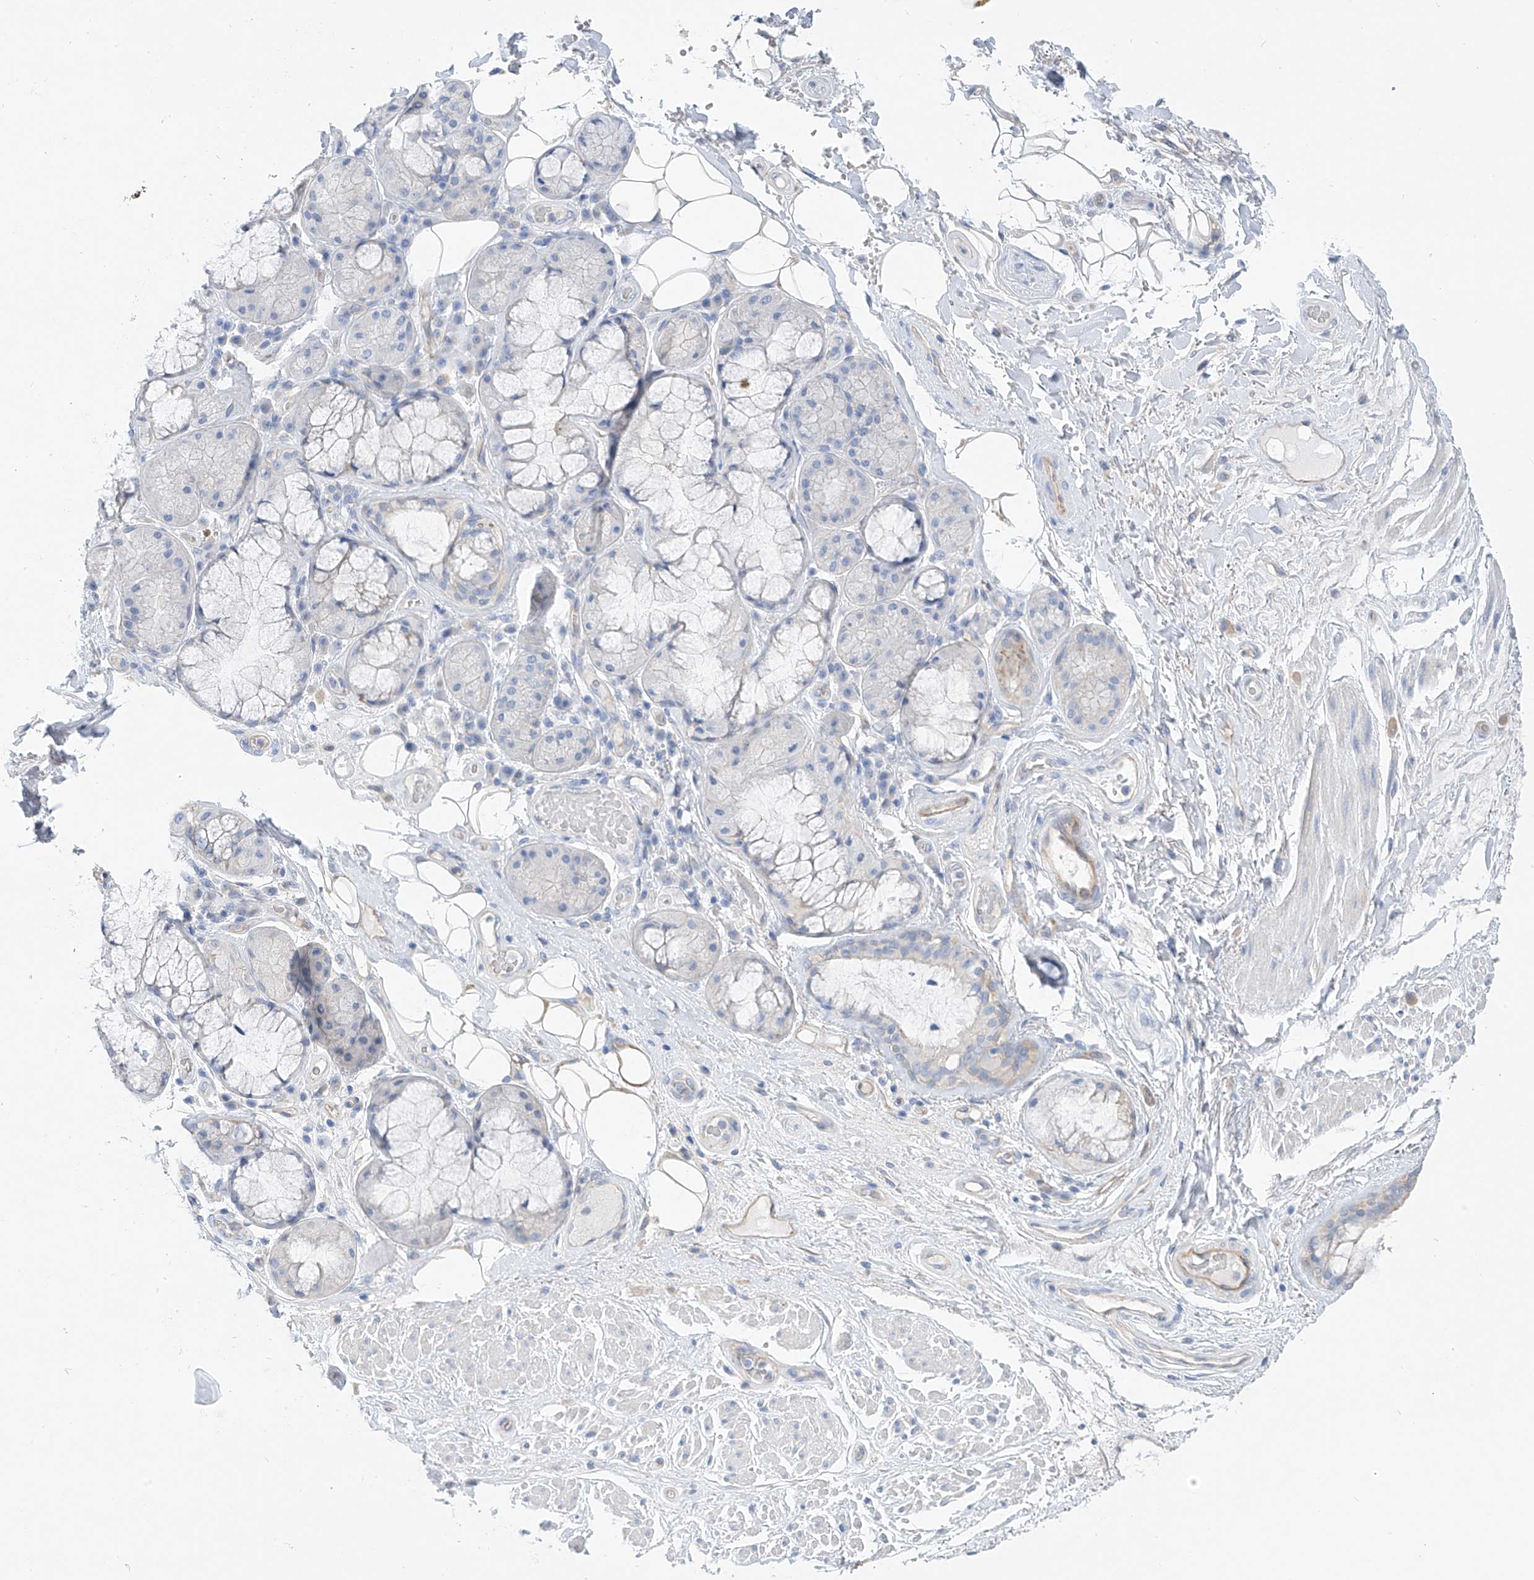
{"staining": {"intensity": "weak", "quantity": "25%-75%", "location": "cytoplasmic/membranous"}, "tissue": "bronchus", "cell_type": "Respiratory epithelial cells", "image_type": "normal", "snomed": [{"axis": "morphology", "description": "Normal tissue, NOS"}, {"axis": "morphology", "description": "Squamous cell carcinoma, NOS"}, {"axis": "topography", "description": "Lymph node"}, {"axis": "topography", "description": "Bronchus"}, {"axis": "topography", "description": "Lung"}], "caption": "Immunohistochemistry histopathology image of unremarkable bronchus stained for a protein (brown), which shows low levels of weak cytoplasmic/membranous positivity in approximately 25%-75% of respiratory epithelial cells.", "gene": "ITGA9", "patient": {"sex": "male", "age": 66}}